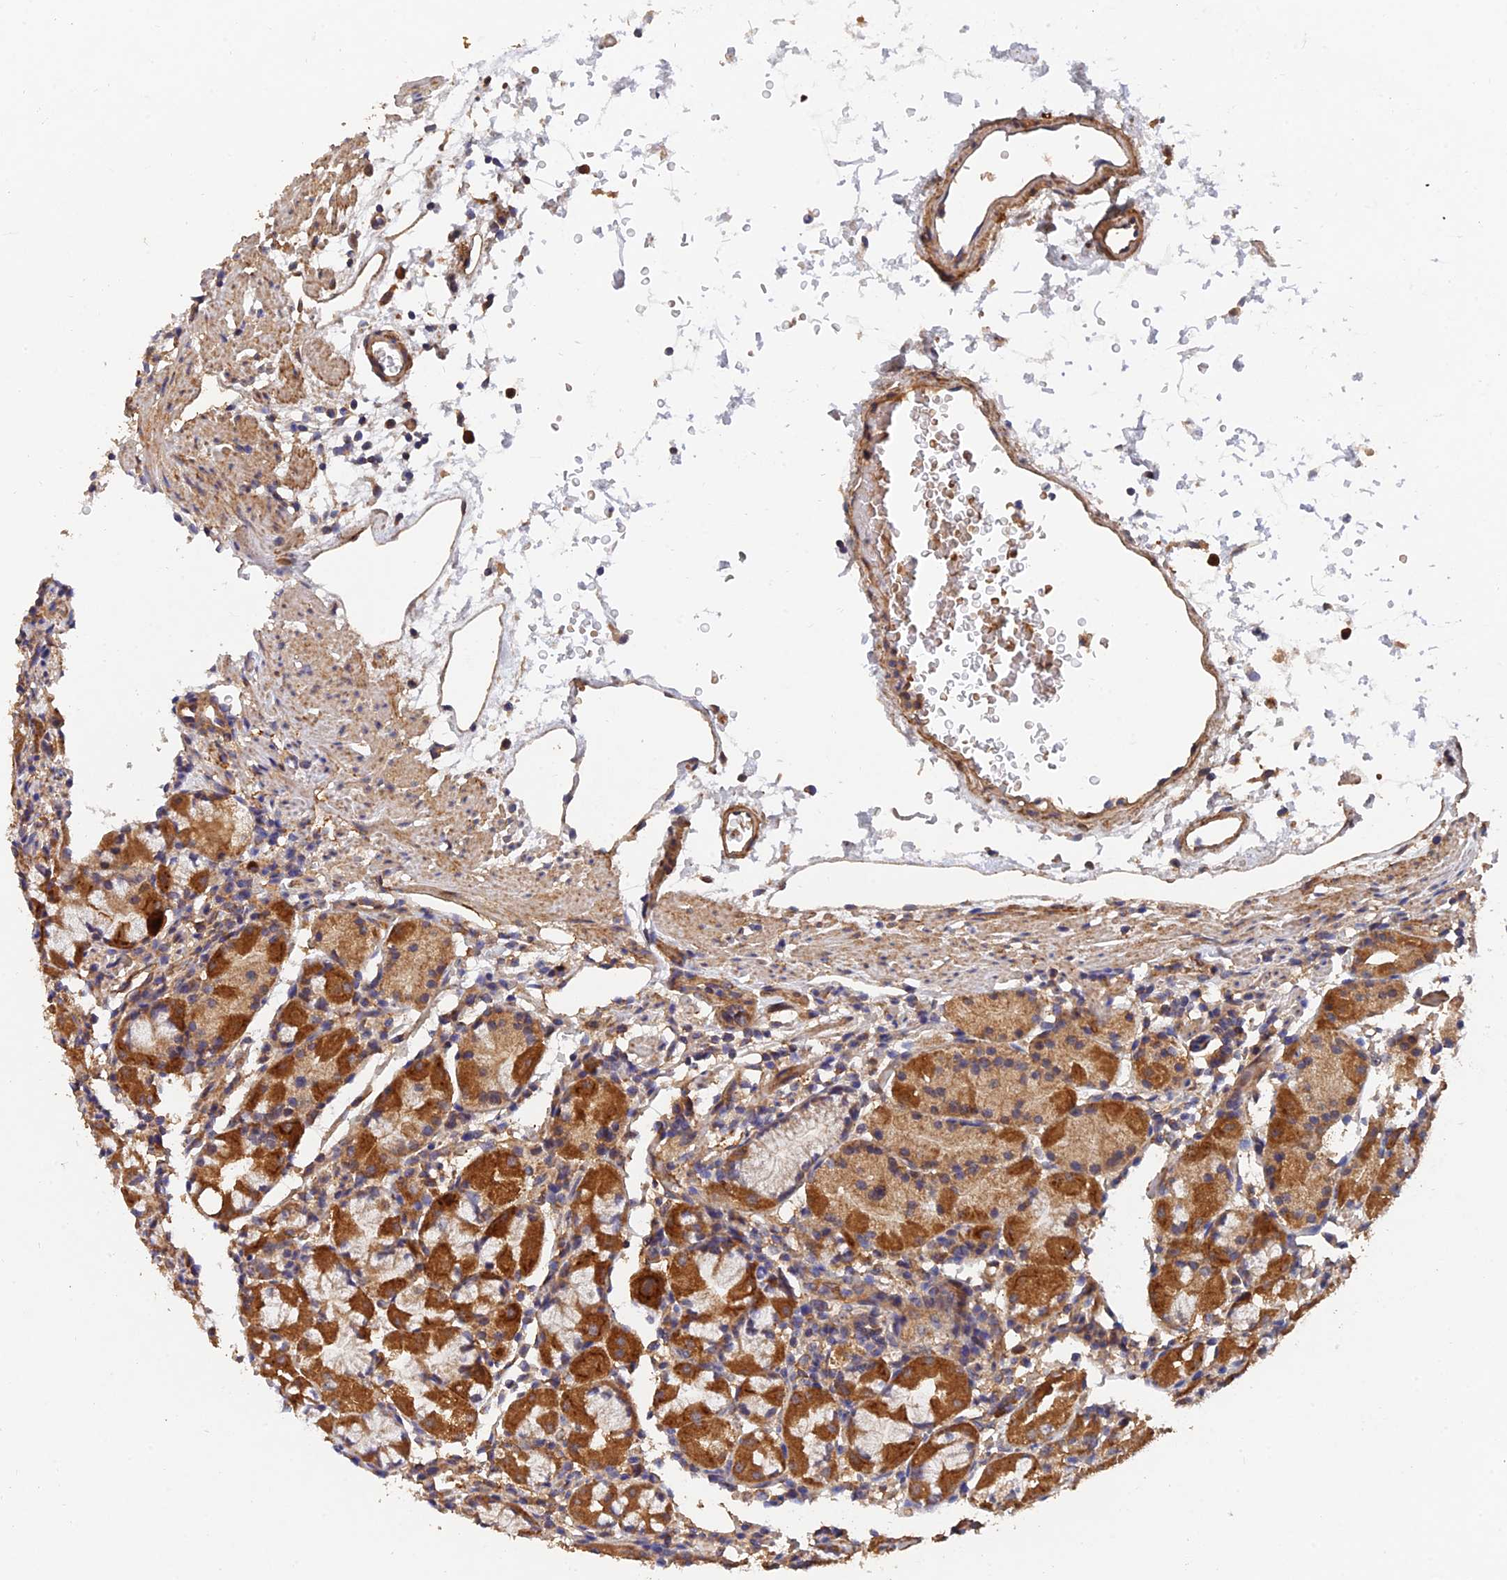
{"staining": {"intensity": "strong", "quantity": "25%-75%", "location": "cytoplasmic/membranous"}, "tissue": "stomach", "cell_type": "Glandular cells", "image_type": "normal", "snomed": [{"axis": "morphology", "description": "Normal tissue, NOS"}, {"axis": "topography", "description": "Stomach"}, {"axis": "topography", "description": "Stomach, lower"}], "caption": "A high-resolution image shows IHC staining of benign stomach, which displays strong cytoplasmic/membranous staining in about 25%-75% of glandular cells. (DAB (3,3'-diaminobenzidine) IHC with brightfield microscopy, high magnification).", "gene": "SLC38A11", "patient": {"sex": "female", "age": 75}}